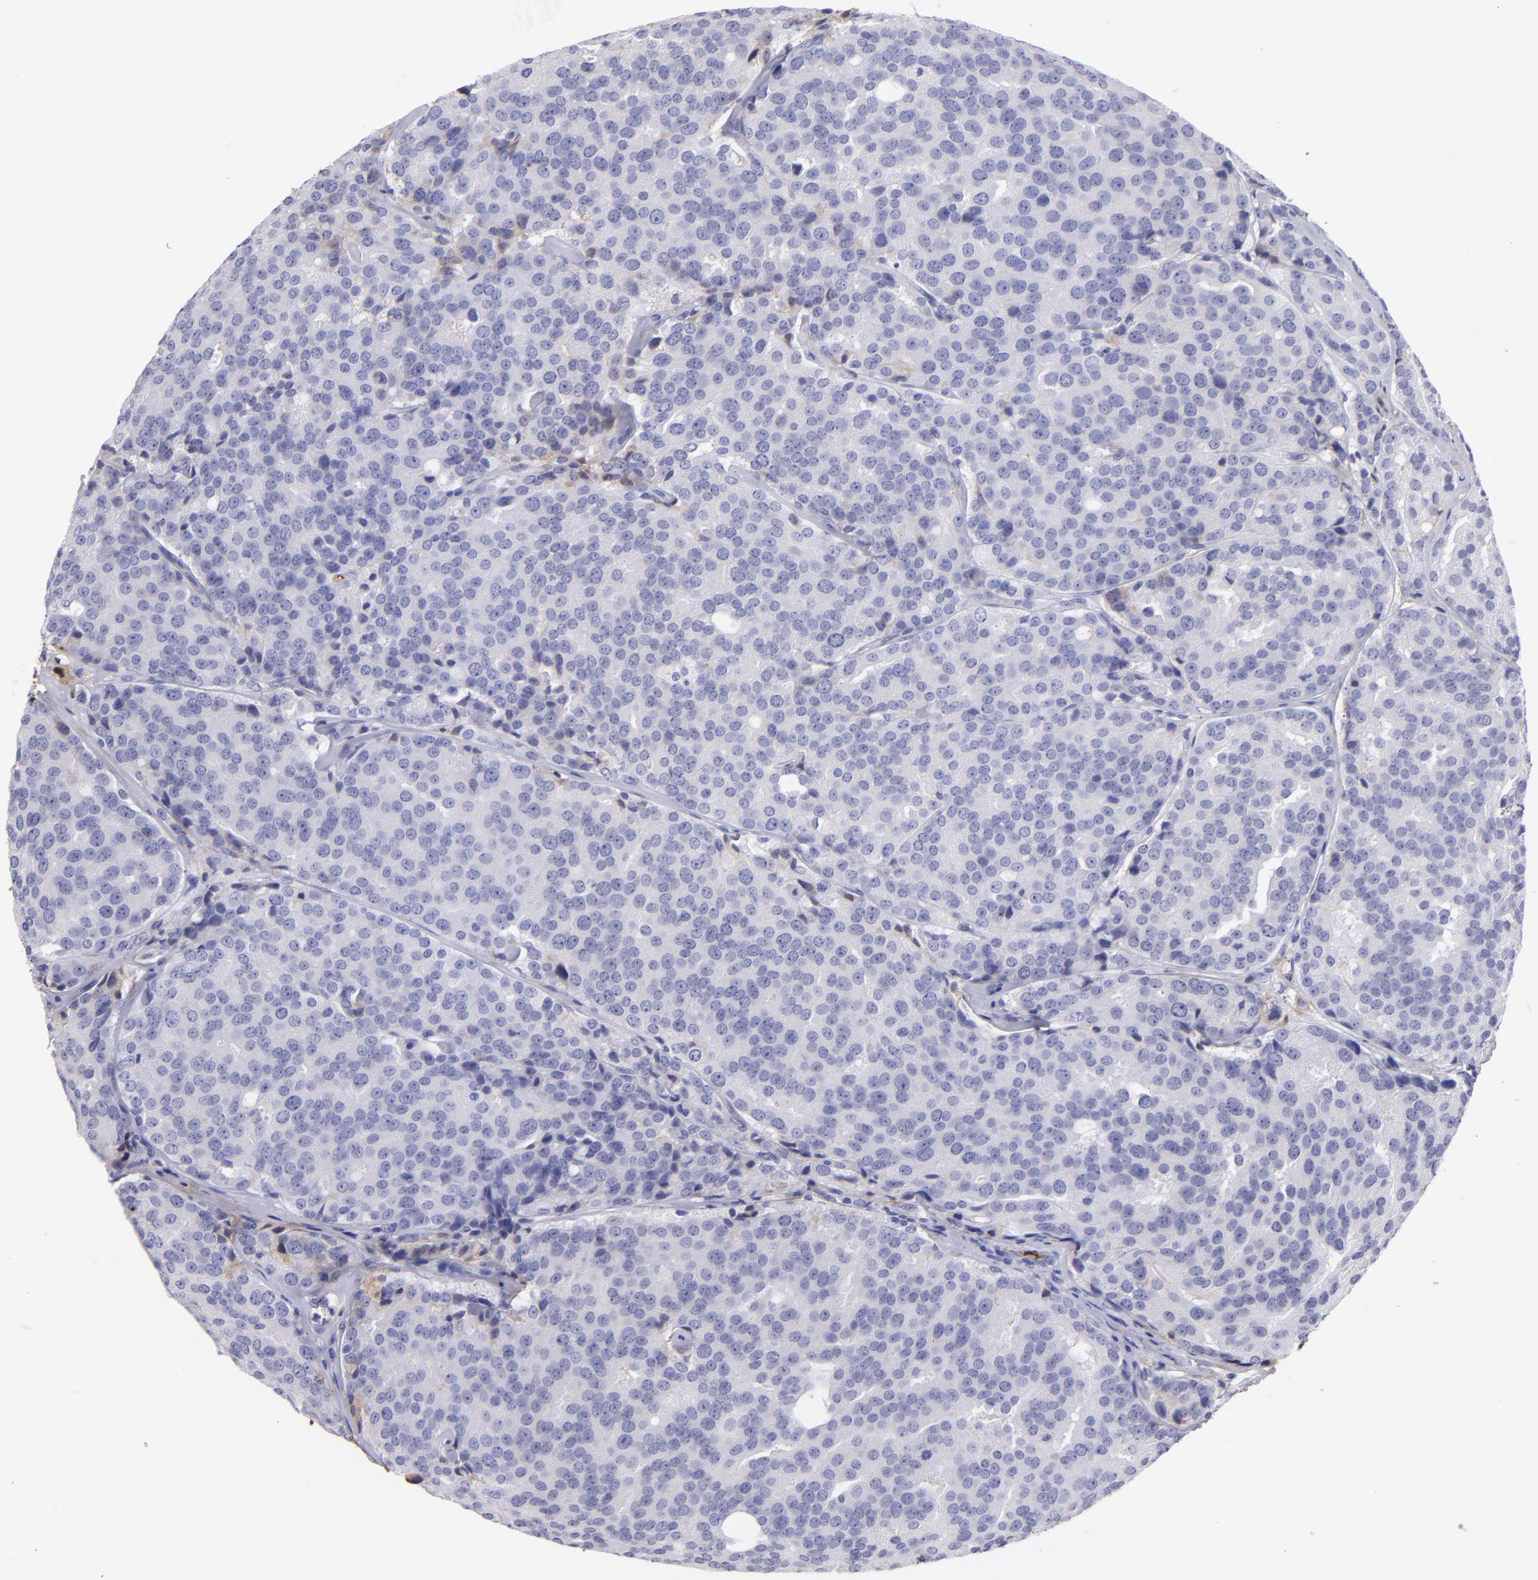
{"staining": {"intensity": "moderate", "quantity": "<25%", "location": "cytoplasmic/membranous"}, "tissue": "prostate cancer", "cell_type": "Tumor cells", "image_type": "cancer", "snomed": [{"axis": "morphology", "description": "Adenocarcinoma, High grade"}, {"axis": "topography", "description": "Prostate"}], "caption": "A high-resolution photomicrograph shows immunohistochemistry (IHC) staining of adenocarcinoma (high-grade) (prostate), which shows moderate cytoplasmic/membranous expression in about <25% of tumor cells.", "gene": "FGB", "patient": {"sex": "male", "age": 64}}